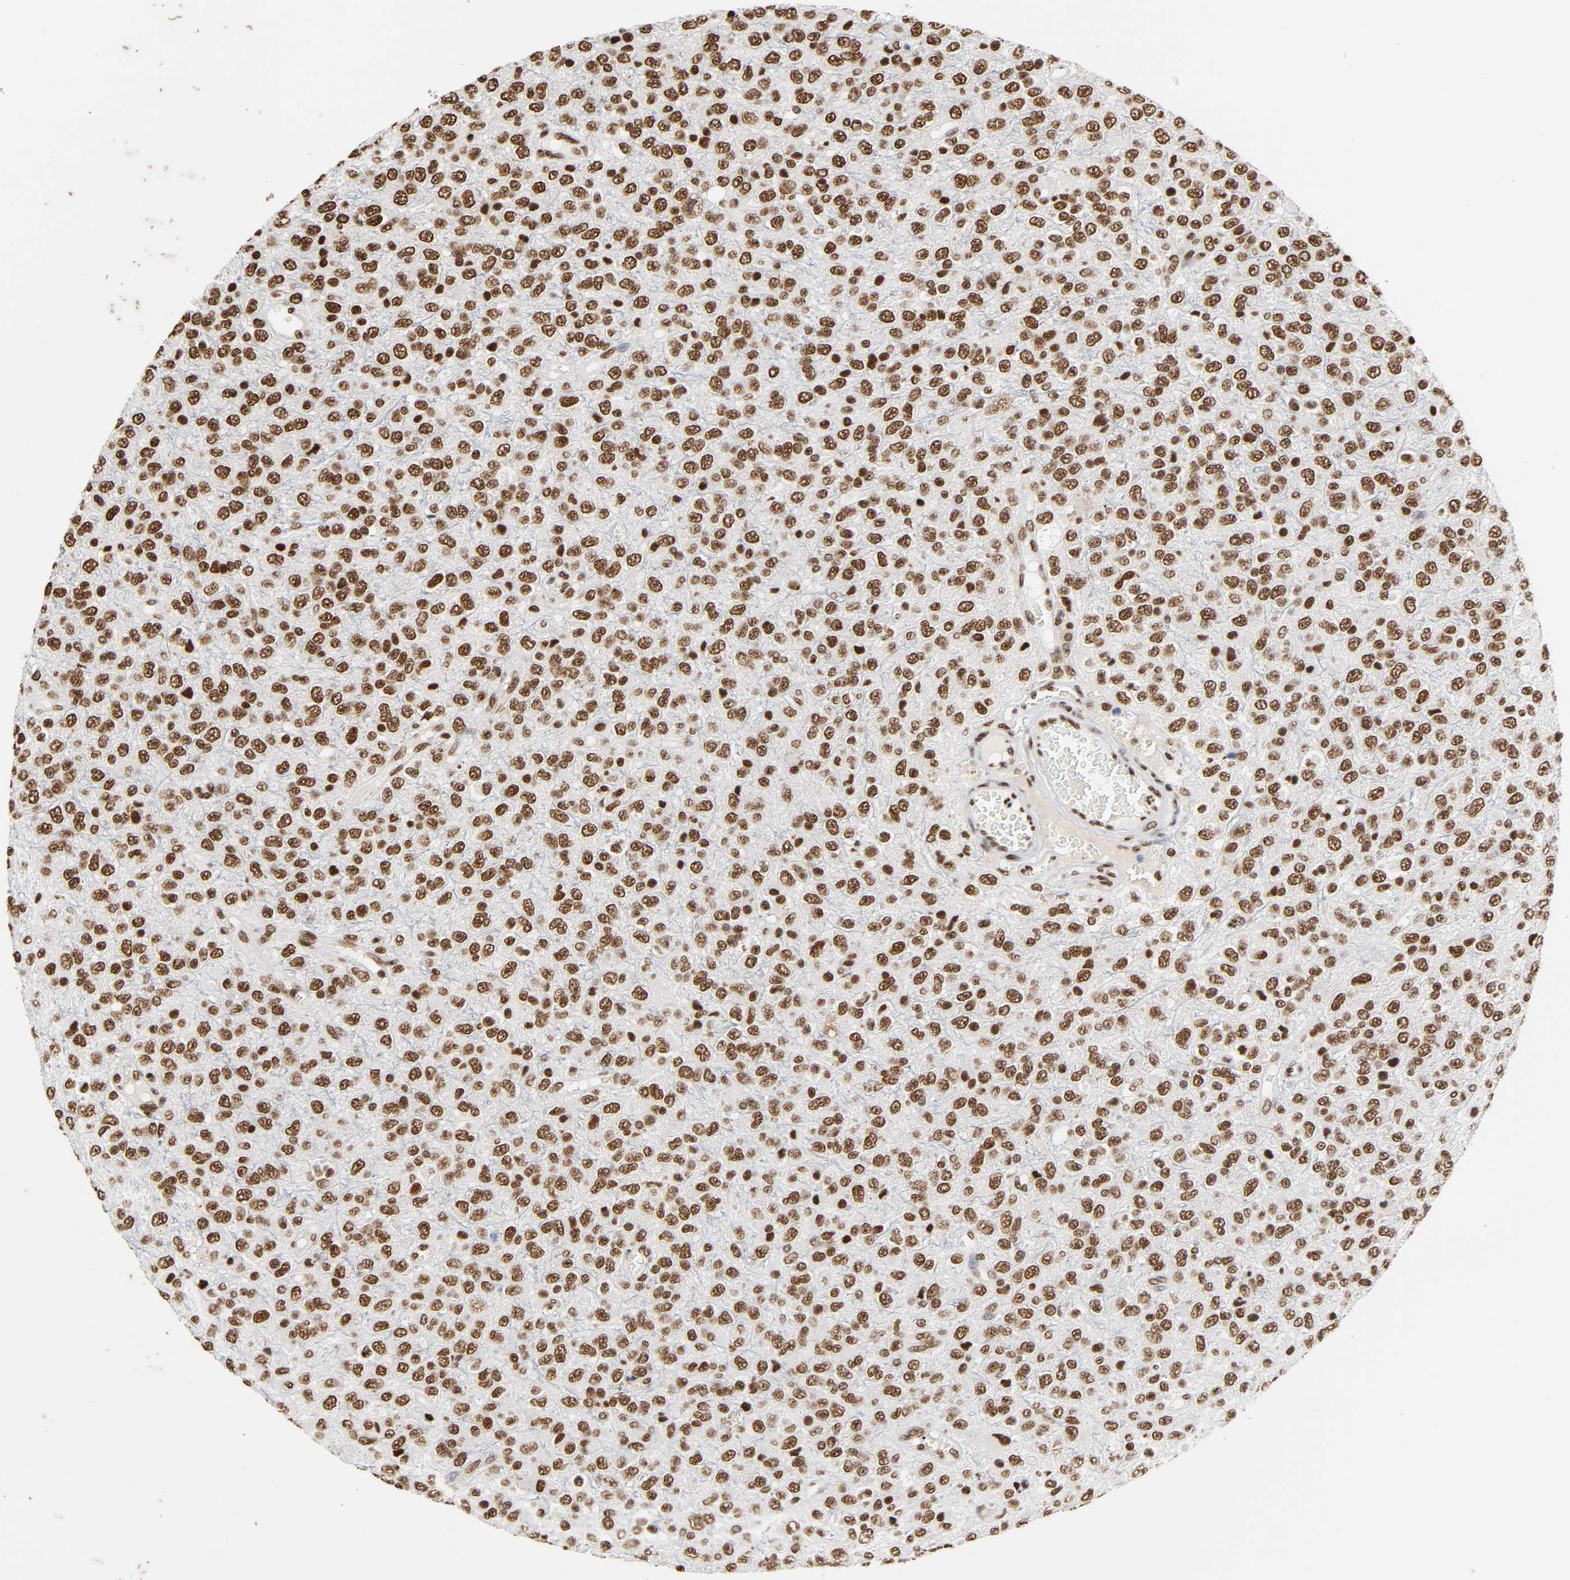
{"staining": {"intensity": "strong", "quantity": ">75%", "location": "nuclear"}, "tissue": "glioma", "cell_type": "Tumor cells", "image_type": "cancer", "snomed": [{"axis": "morphology", "description": "Glioma, malignant, High grade"}, {"axis": "topography", "description": "pancreas cauda"}], "caption": "Immunohistochemistry of glioma demonstrates high levels of strong nuclear positivity in about >75% of tumor cells.", "gene": "HNRNPC", "patient": {"sex": "male", "age": 60}}